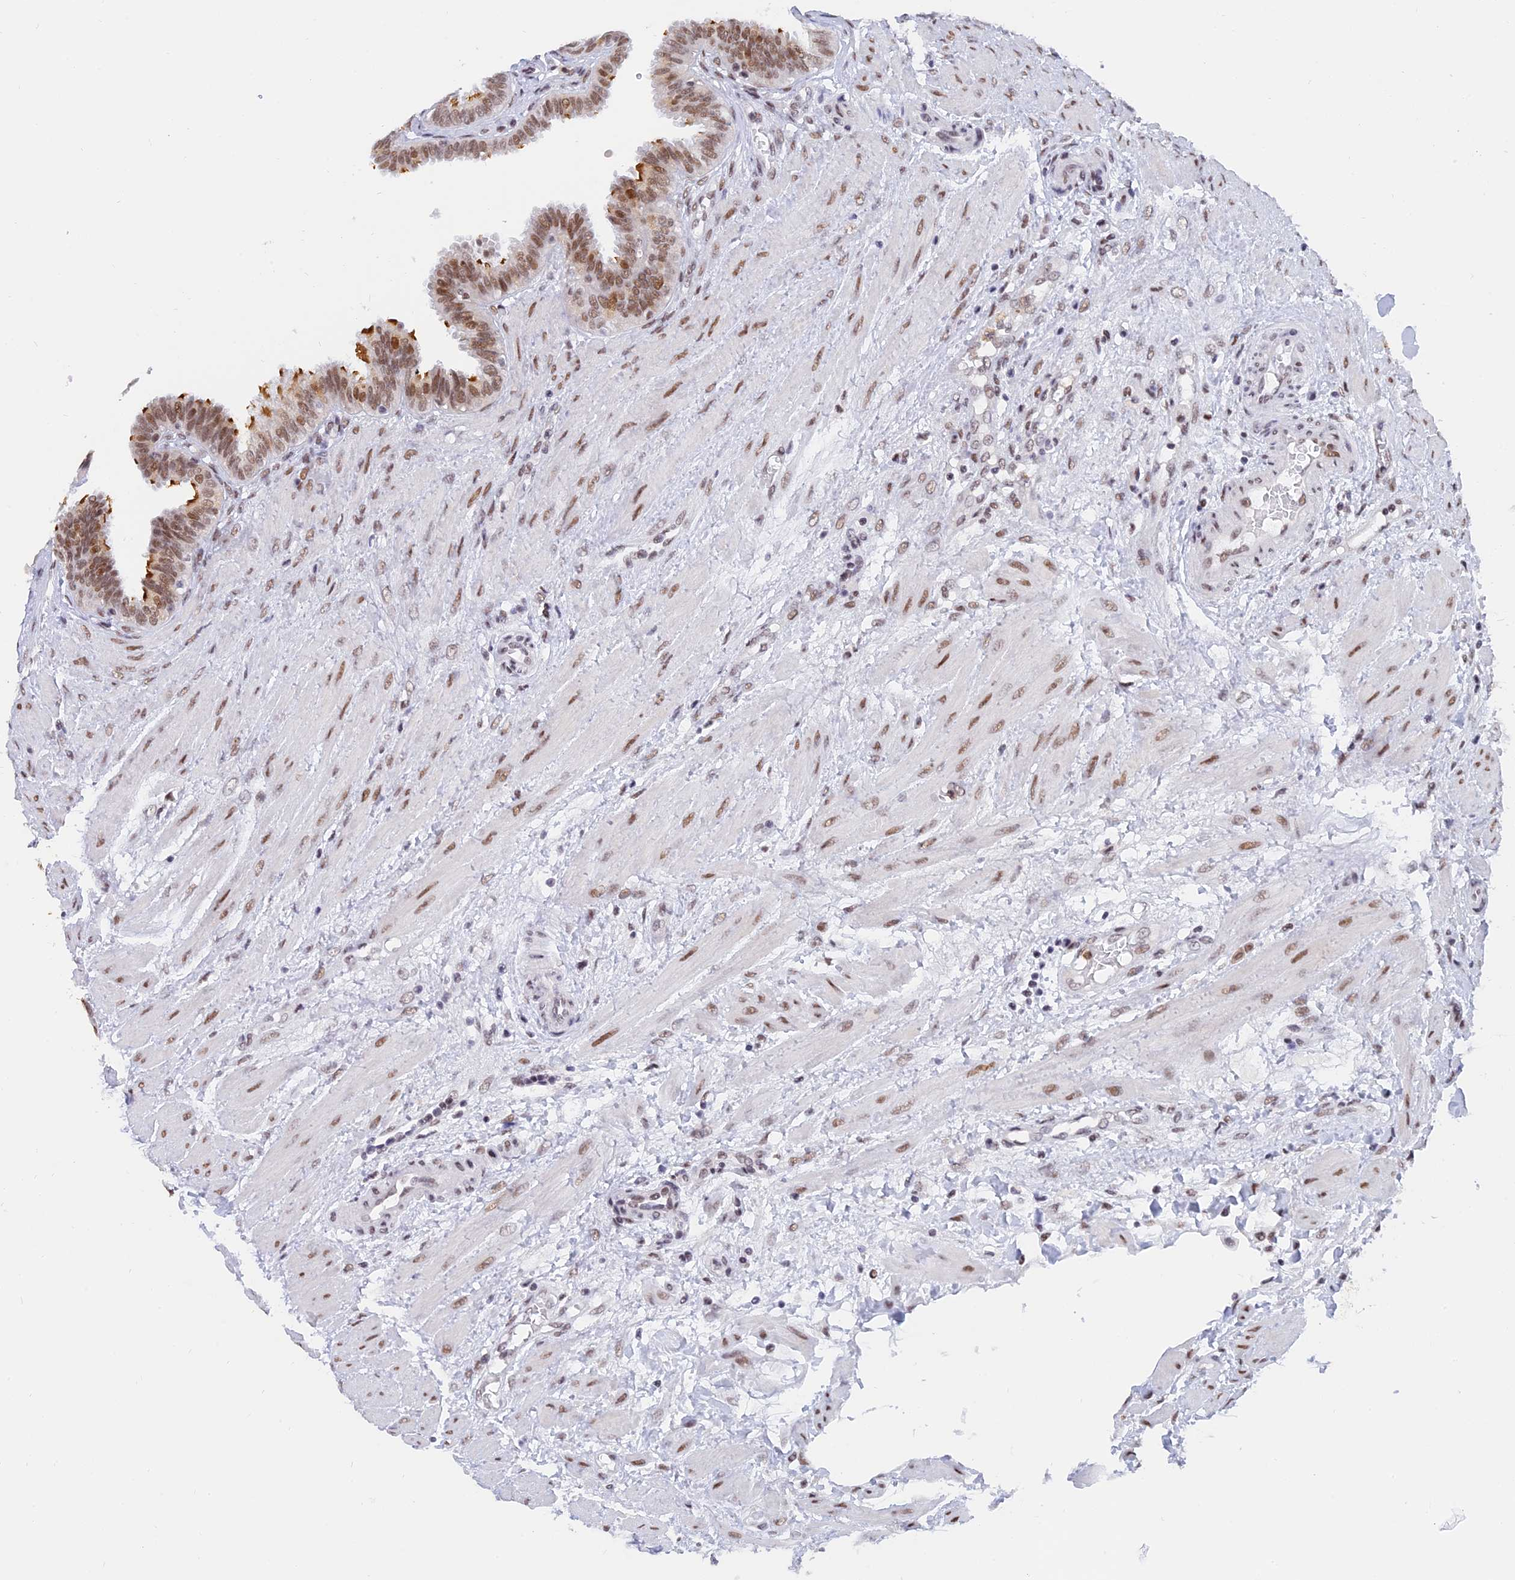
{"staining": {"intensity": "moderate", "quantity": ">75%", "location": "cytoplasmic/membranous,nuclear"}, "tissue": "fallopian tube", "cell_type": "Glandular cells", "image_type": "normal", "snomed": [{"axis": "morphology", "description": "Normal tissue, NOS"}, {"axis": "topography", "description": "Fallopian tube"}], "caption": "Normal fallopian tube displays moderate cytoplasmic/membranous,nuclear positivity in approximately >75% of glandular cells, visualized by immunohistochemistry. (DAB IHC, brown staining for protein, blue staining for nuclei).", "gene": "DPY30", "patient": {"sex": "female", "age": 32}}